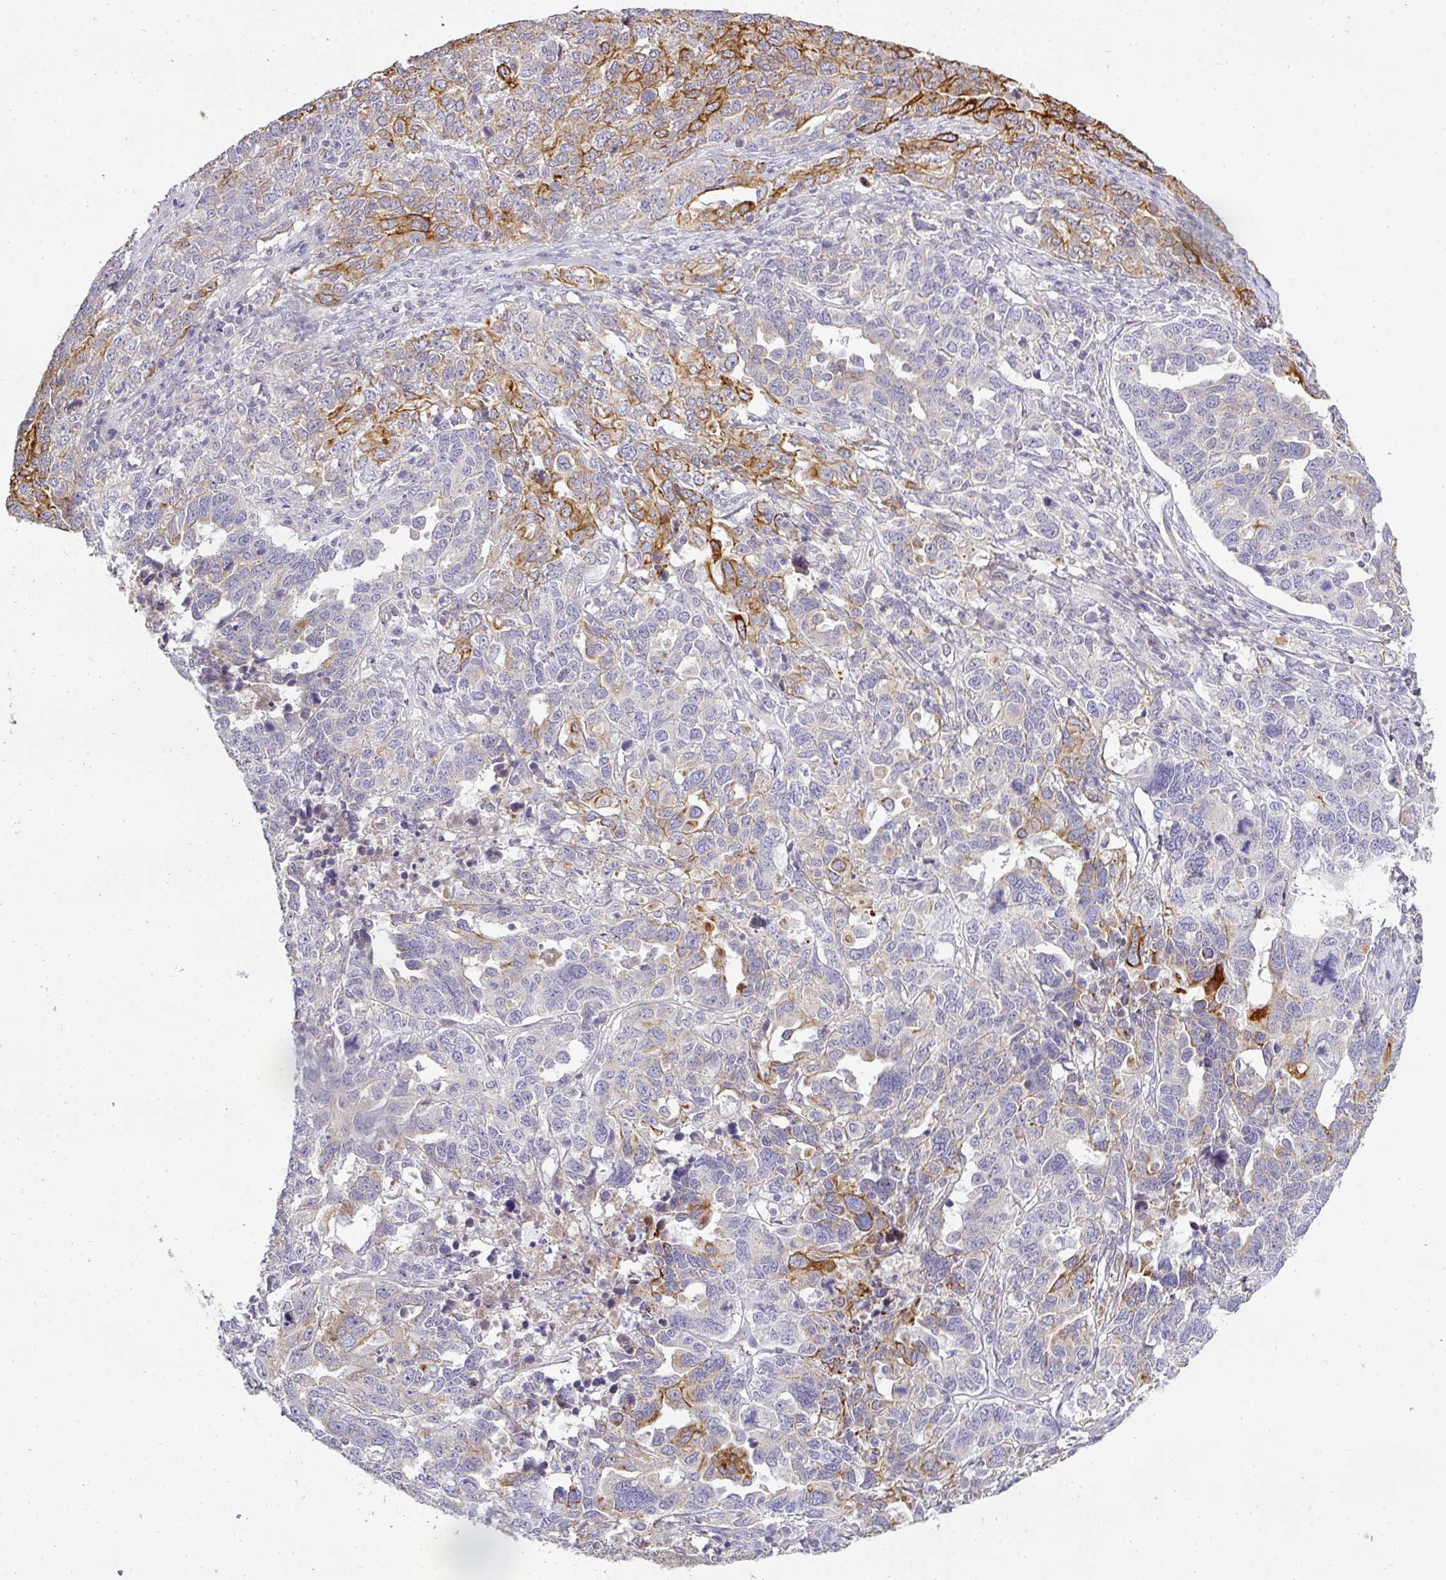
{"staining": {"intensity": "strong", "quantity": "<25%", "location": "cytoplasmic/membranous"}, "tissue": "ovarian cancer", "cell_type": "Tumor cells", "image_type": "cancer", "snomed": [{"axis": "morphology", "description": "Carcinoma, endometroid"}, {"axis": "topography", "description": "Ovary"}], "caption": "A photomicrograph of human ovarian endometroid carcinoma stained for a protein displays strong cytoplasmic/membranous brown staining in tumor cells.", "gene": "ASXL3", "patient": {"sex": "female", "age": 62}}